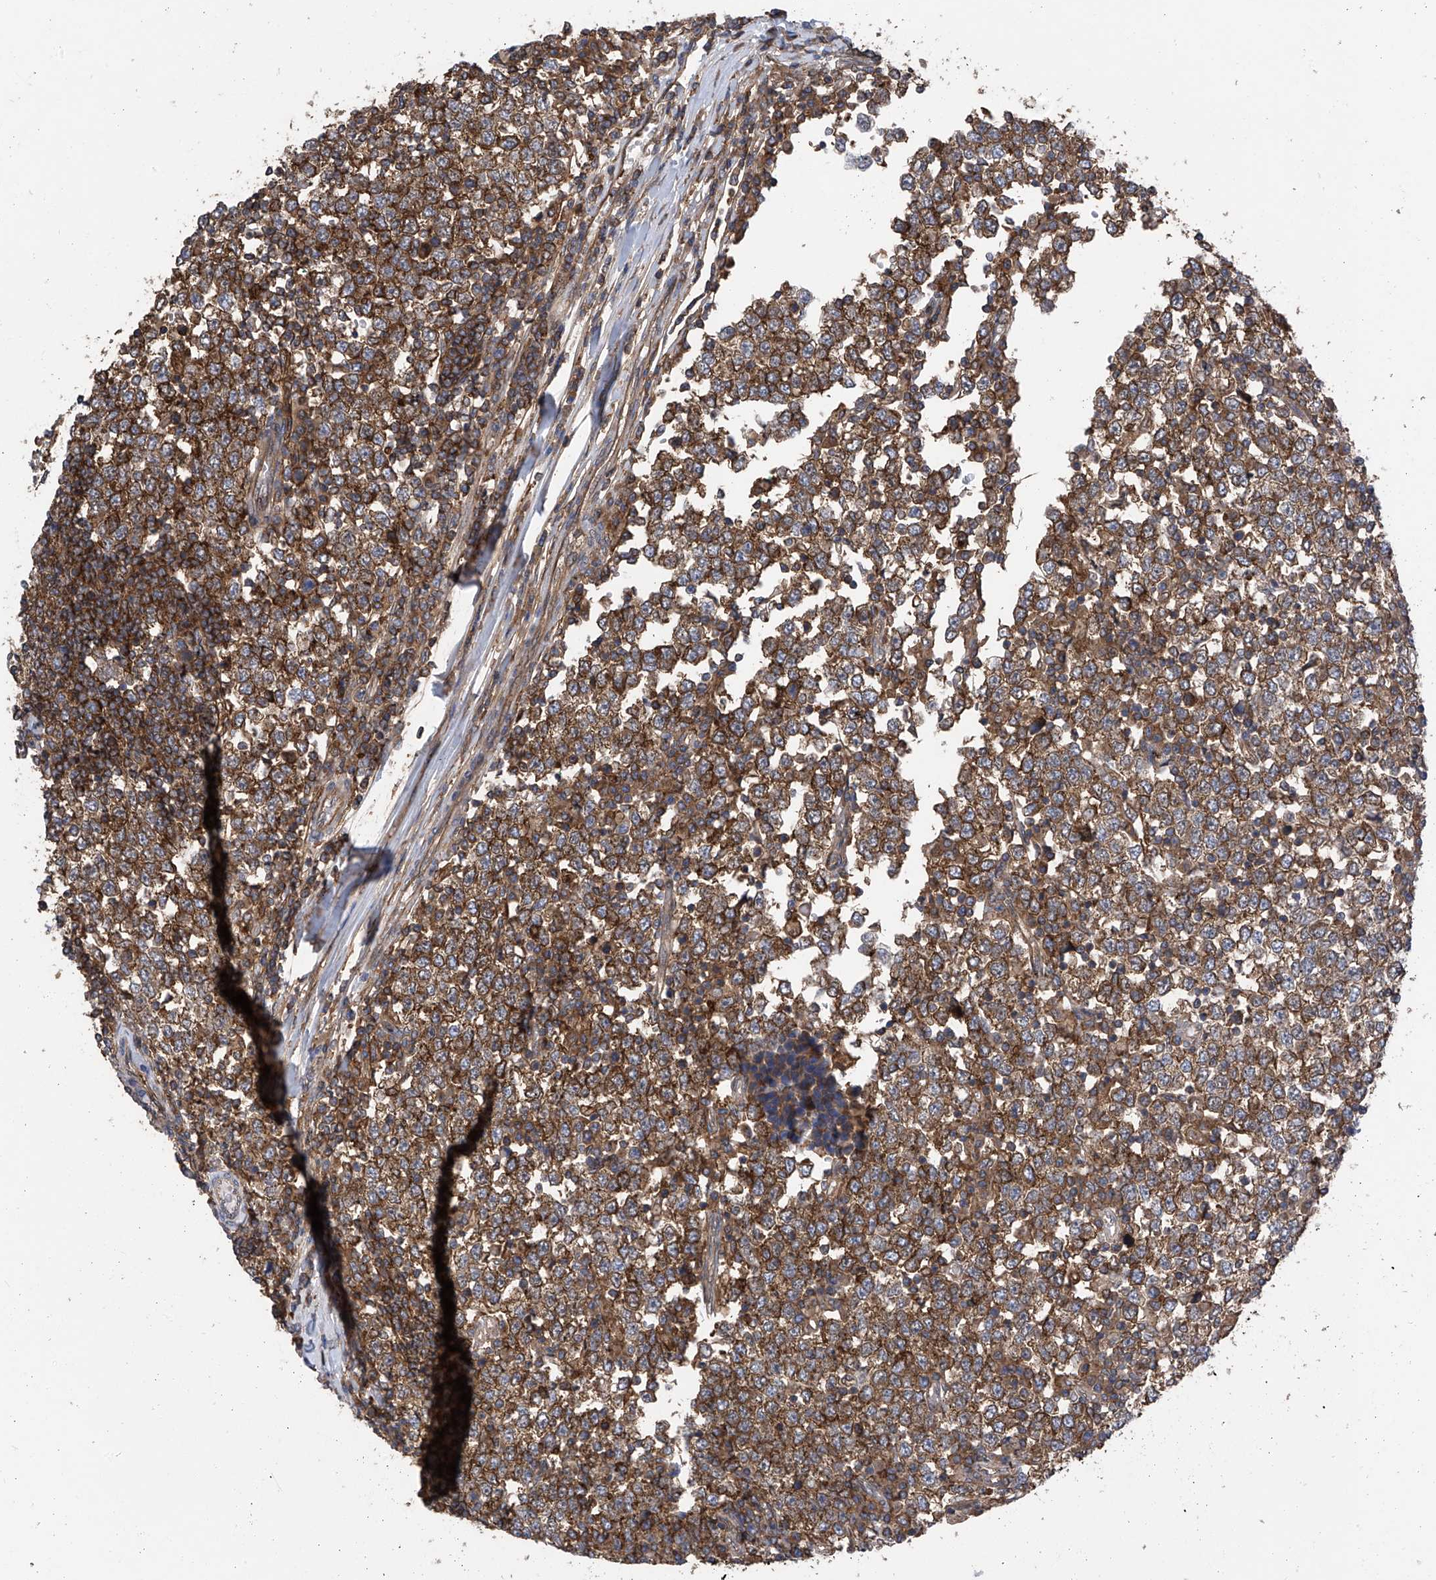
{"staining": {"intensity": "moderate", "quantity": ">75%", "location": "cytoplasmic/membranous"}, "tissue": "testis cancer", "cell_type": "Tumor cells", "image_type": "cancer", "snomed": [{"axis": "morphology", "description": "Seminoma, NOS"}, {"axis": "topography", "description": "Testis"}], "caption": "Testis seminoma tissue displays moderate cytoplasmic/membranous expression in about >75% of tumor cells", "gene": "CHPF", "patient": {"sex": "male", "age": 65}}